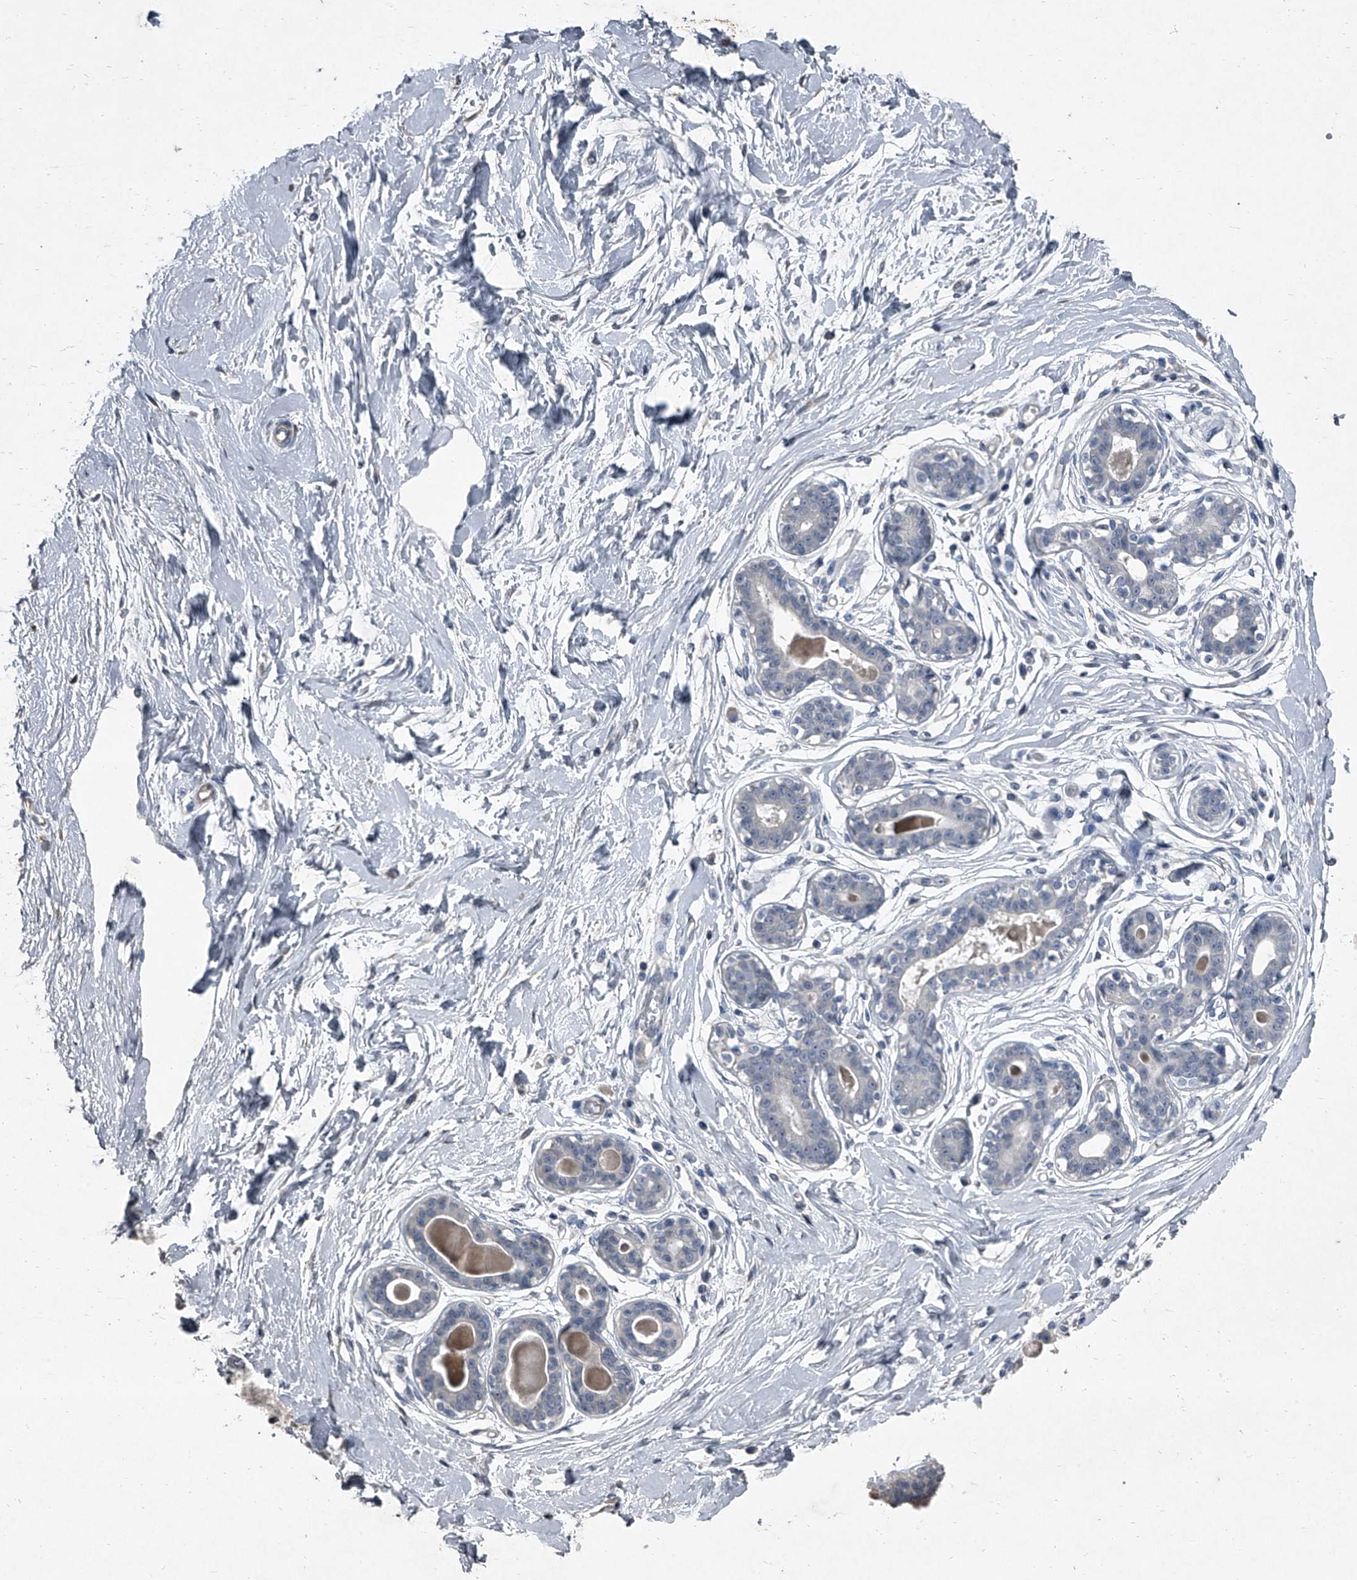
{"staining": {"intensity": "negative", "quantity": "none", "location": "none"}, "tissue": "breast", "cell_type": "Adipocytes", "image_type": "normal", "snomed": [{"axis": "morphology", "description": "Normal tissue, NOS"}, {"axis": "topography", "description": "Breast"}], "caption": "DAB immunohistochemical staining of normal human breast shows no significant staining in adipocytes.", "gene": "HEPHL1", "patient": {"sex": "female", "age": 45}}